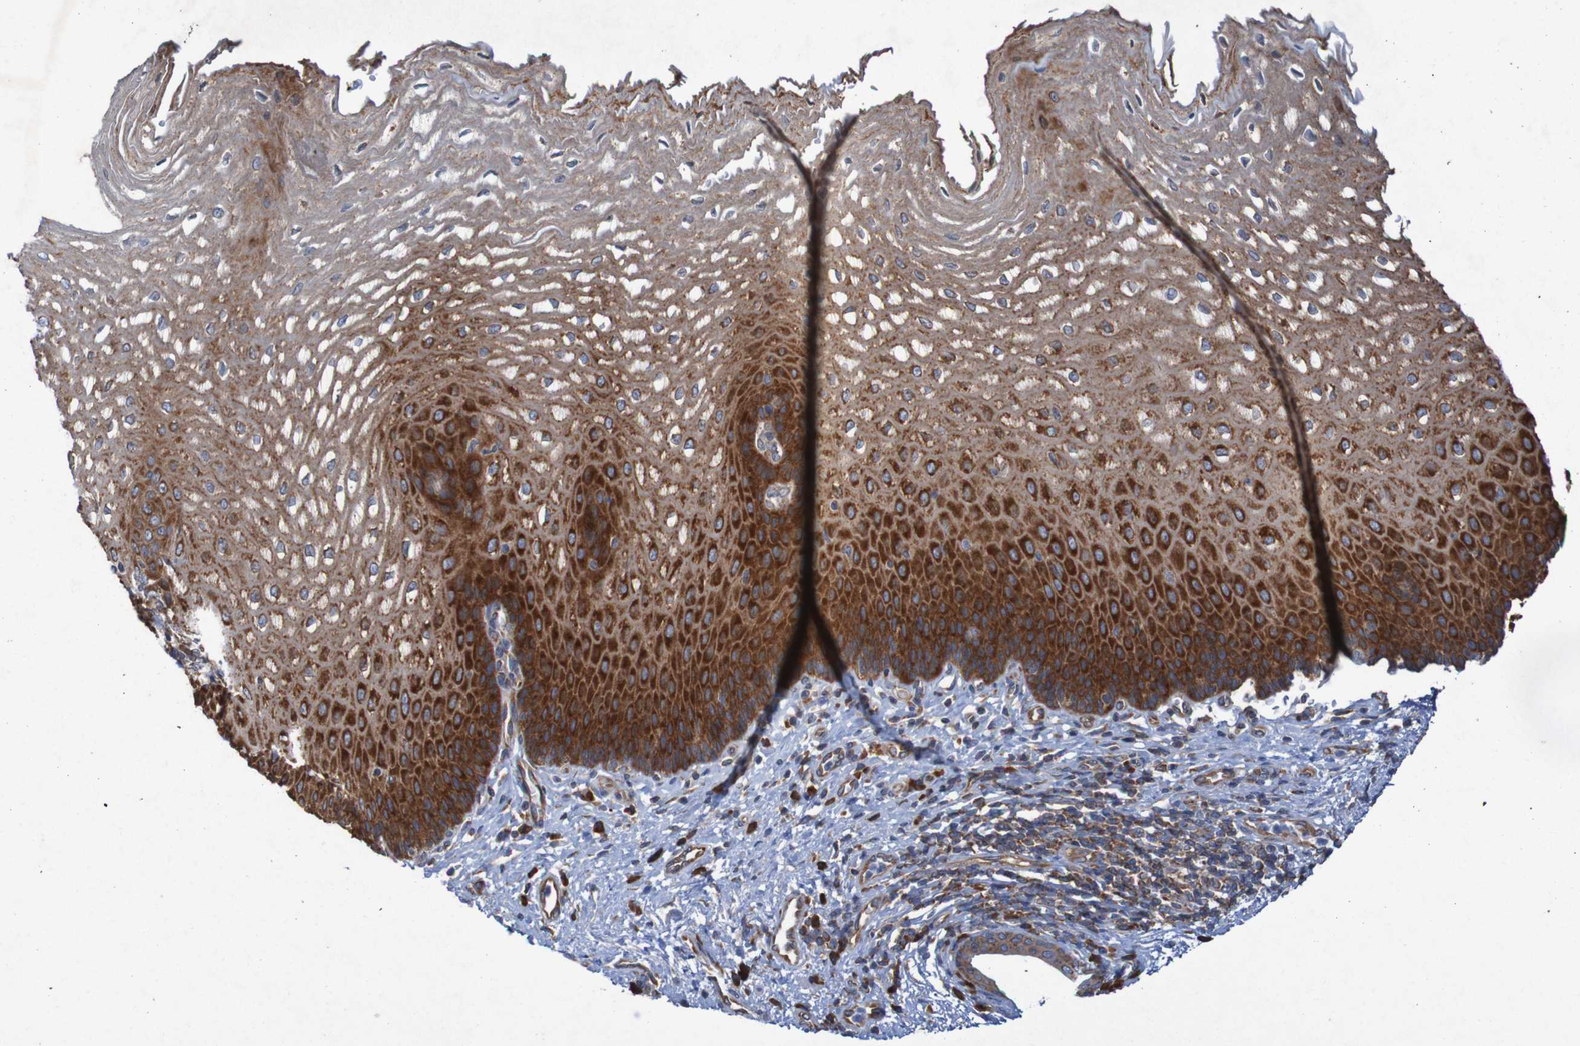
{"staining": {"intensity": "strong", "quantity": ">75%", "location": "cytoplasmic/membranous"}, "tissue": "esophagus", "cell_type": "Squamous epithelial cells", "image_type": "normal", "snomed": [{"axis": "morphology", "description": "Normal tissue, NOS"}, {"axis": "topography", "description": "Esophagus"}], "caption": "A brown stain shows strong cytoplasmic/membranous positivity of a protein in squamous epithelial cells of benign human esophagus.", "gene": "RPL10L", "patient": {"sex": "male", "age": 54}}